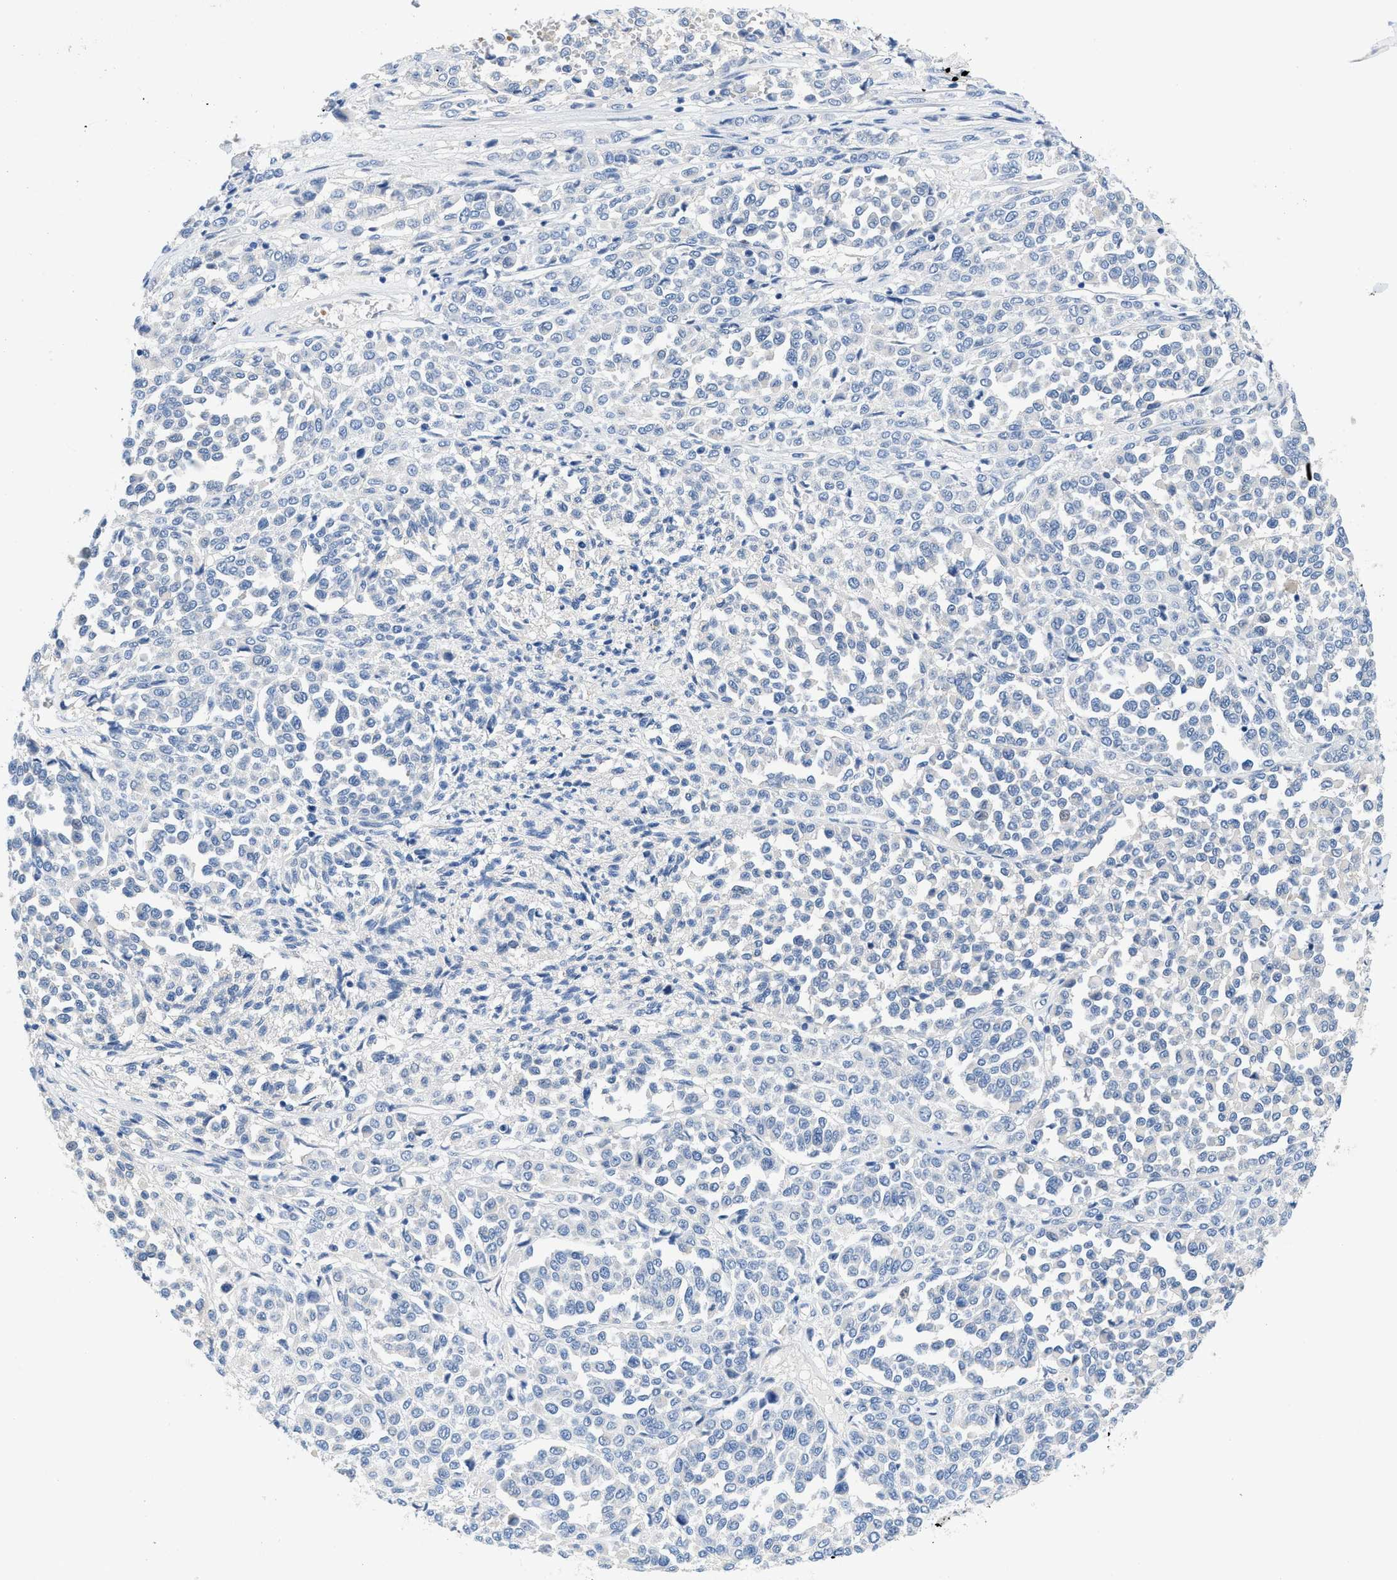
{"staining": {"intensity": "negative", "quantity": "none", "location": "none"}, "tissue": "melanoma", "cell_type": "Tumor cells", "image_type": "cancer", "snomed": [{"axis": "morphology", "description": "Malignant melanoma, Metastatic site"}, {"axis": "topography", "description": "Pancreas"}], "caption": "A high-resolution histopathology image shows immunohistochemistry staining of melanoma, which reveals no significant positivity in tumor cells. Brightfield microscopy of IHC stained with DAB (3,3'-diaminobenzidine) (brown) and hematoxylin (blue), captured at high magnification.", "gene": "BPGM", "patient": {"sex": "female", "age": 30}}